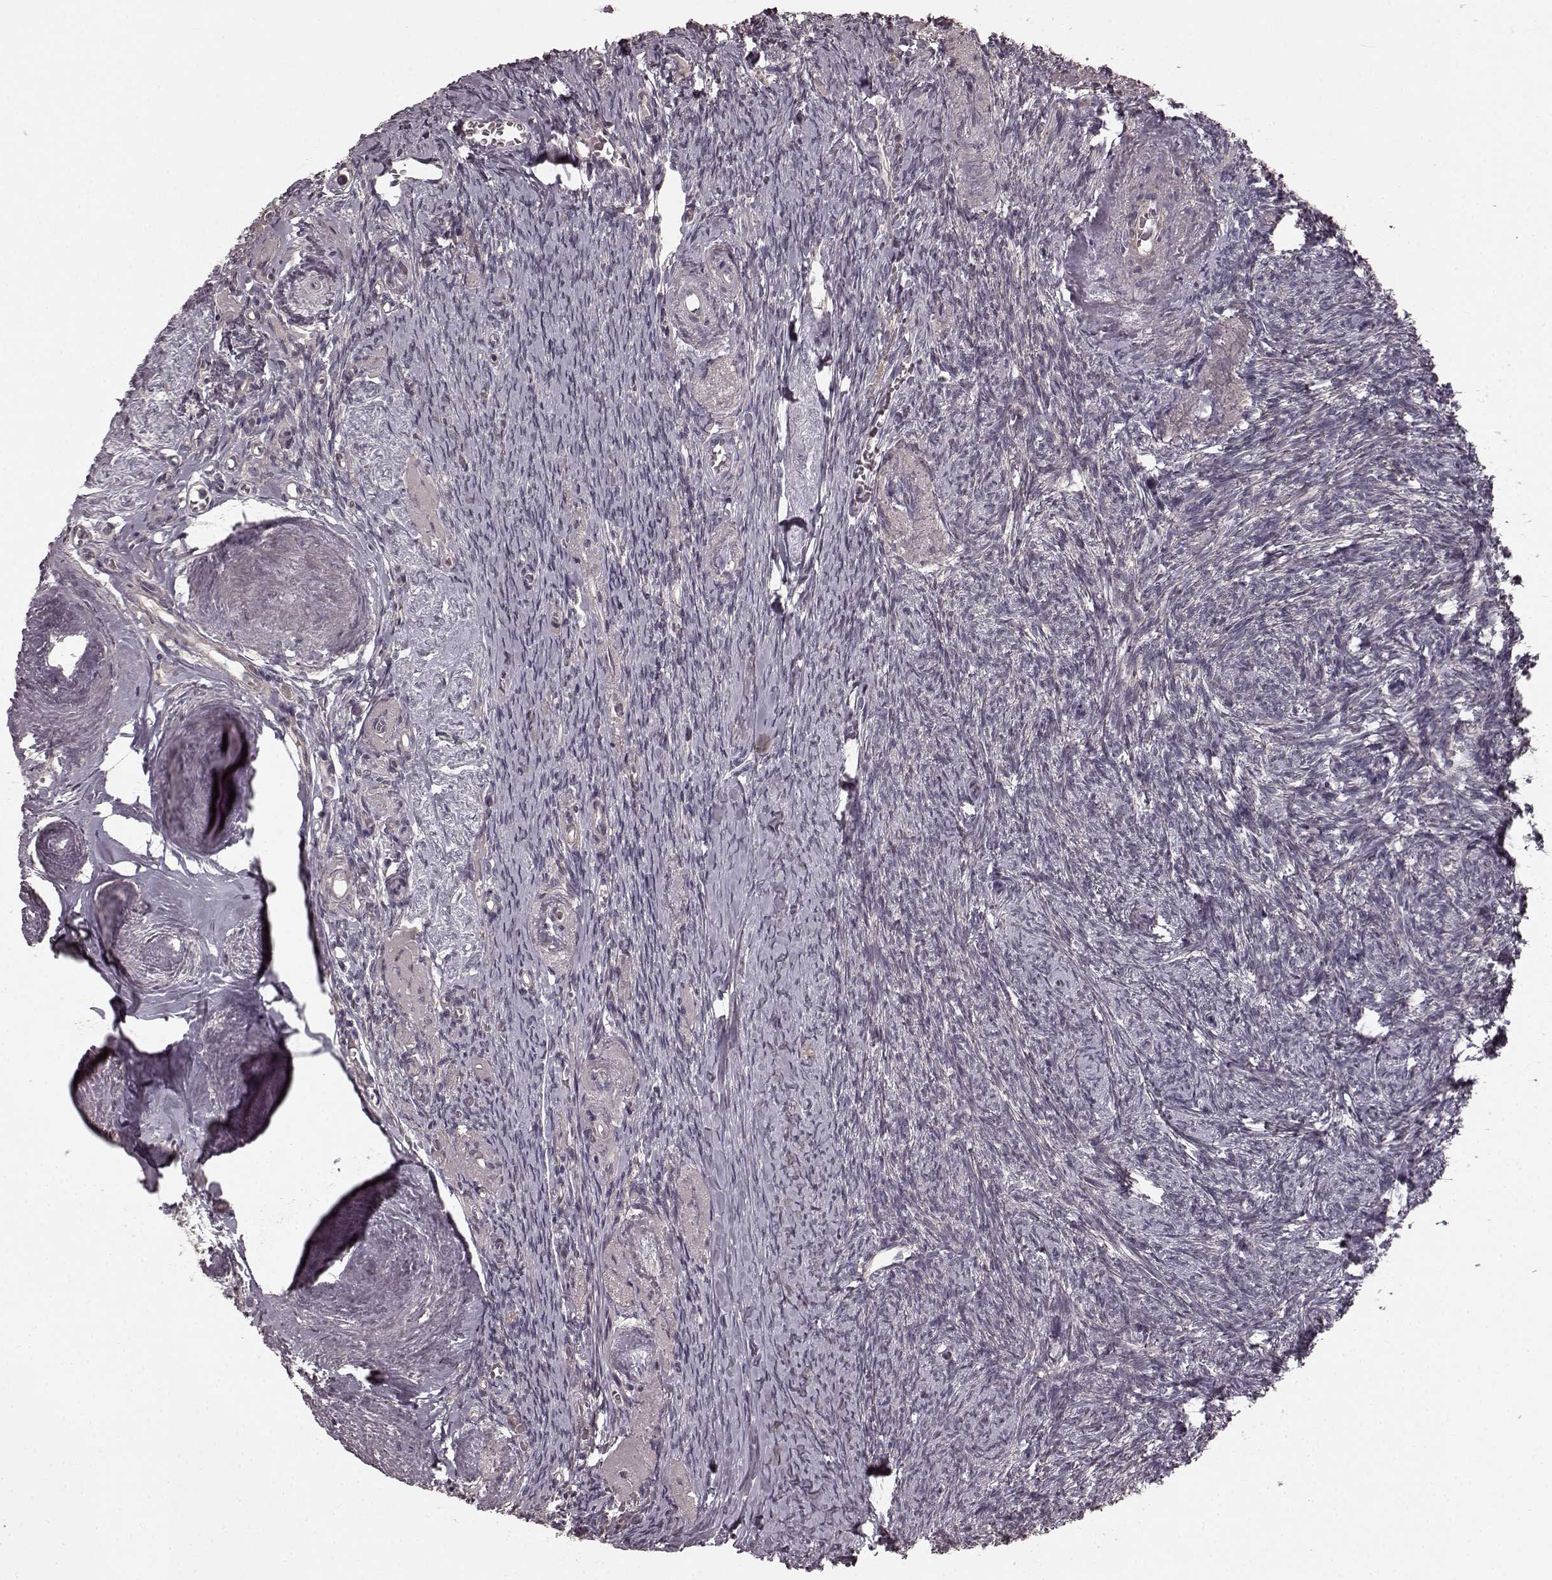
{"staining": {"intensity": "weak", "quantity": ">75%", "location": "cytoplasmic/membranous"}, "tissue": "ovary", "cell_type": "Follicle cells", "image_type": "normal", "snomed": [{"axis": "morphology", "description": "Normal tissue, NOS"}, {"axis": "topography", "description": "Ovary"}], "caption": "Ovary stained for a protein reveals weak cytoplasmic/membranous positivity in follicle cells. (Stains: DAB (3,3'-diaminobenzidine) in brown, nuclei in blue, Microscopy: brightfield microscopy at high magnification).", "gene": "PRKCE", "patient": {"sex": "female", "age": 72}}